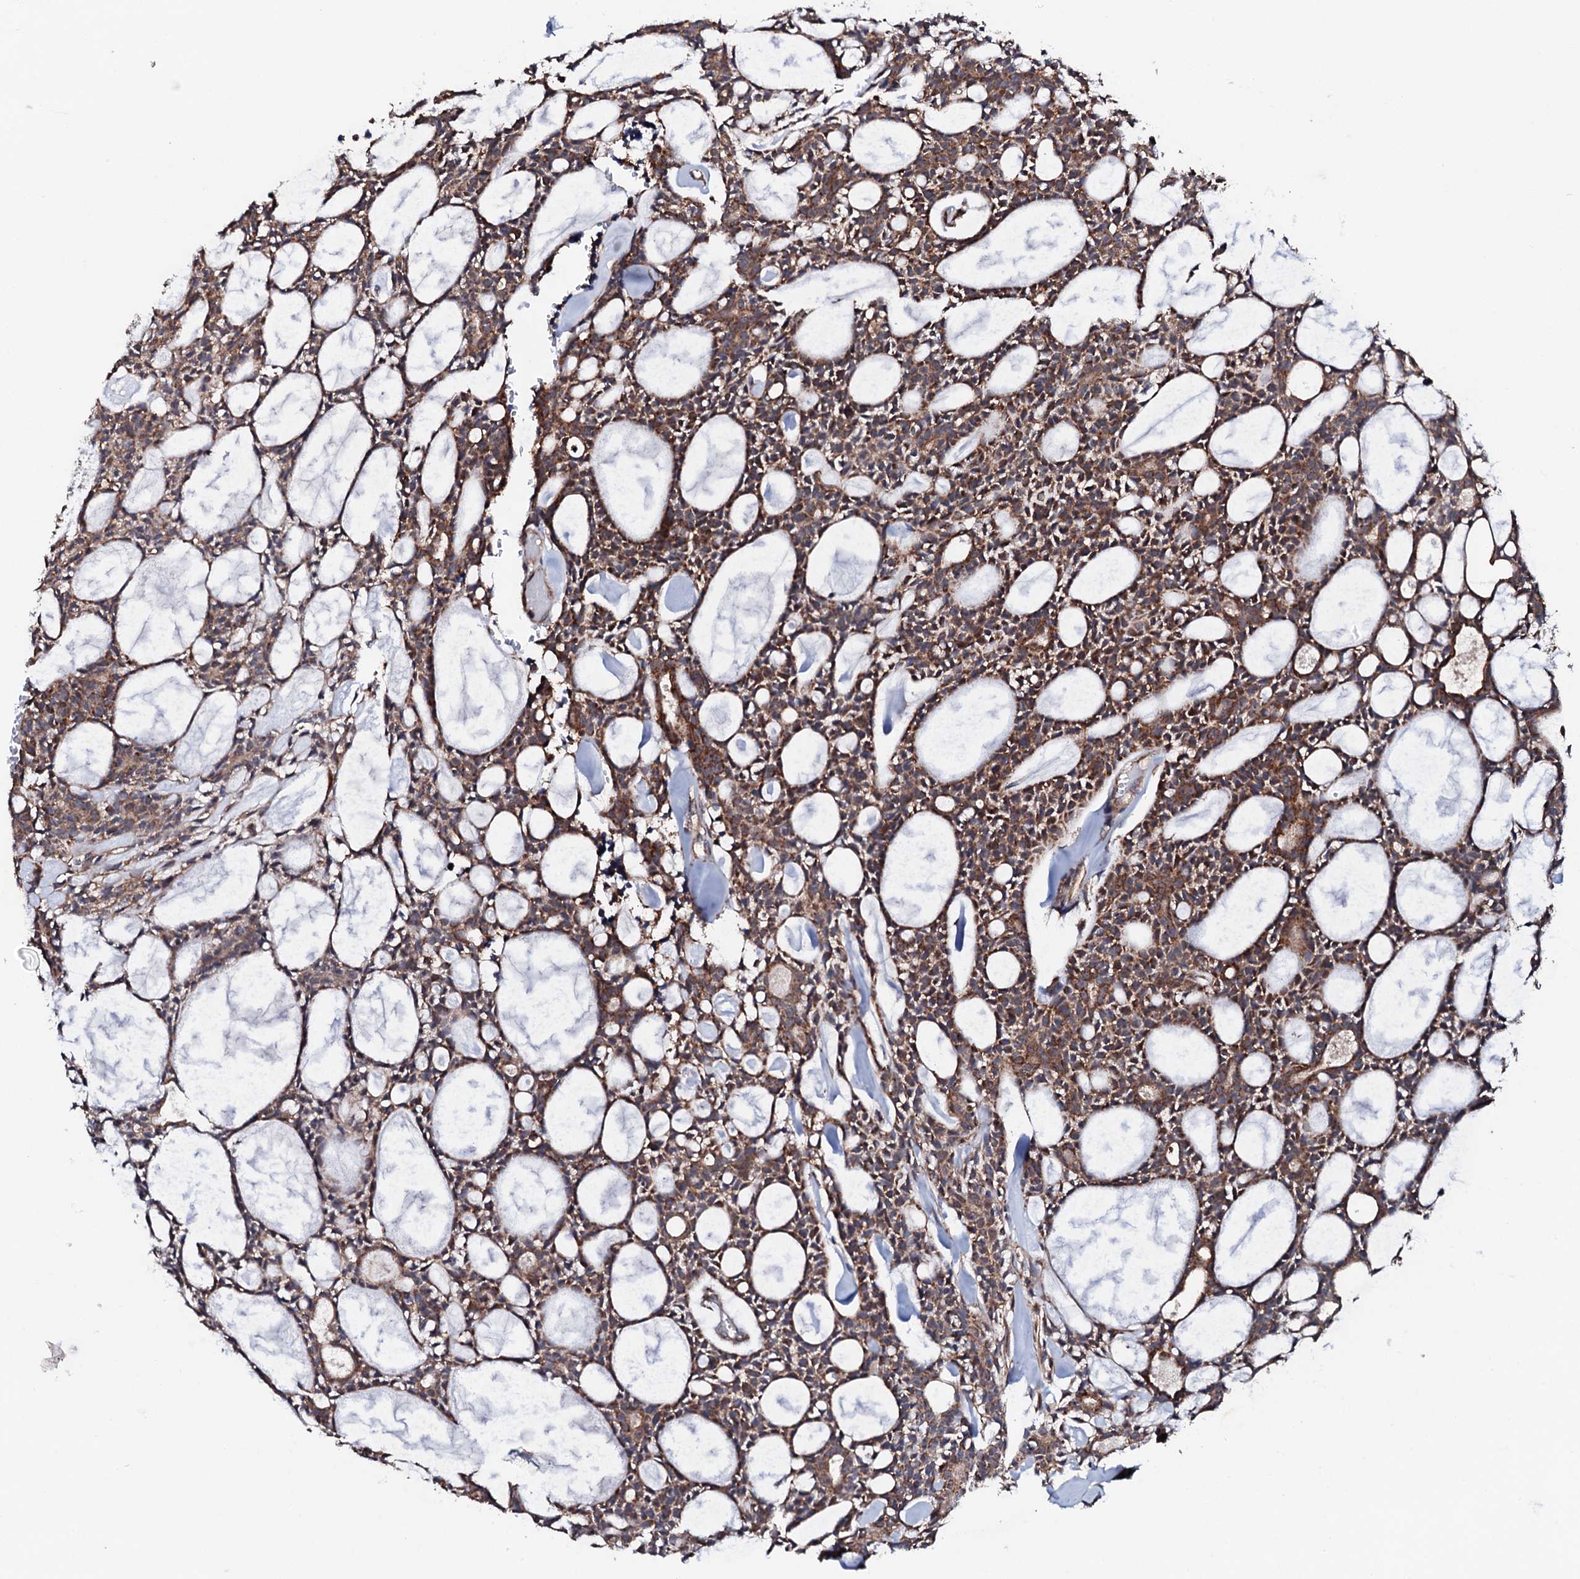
{"staining": {"intensity": "moderate", "quantity": ">75%", "location": "cytoplasmic/membranous"}, "tissue": "head and neck cancer", "cell_type": "Tumor cells", "image_type": "cancer", "snomed": [{"axis": "morphology", "description": "Adenocarcinoma, NOS"}, {"axis": "topography", "description": "Salivary gland"}, {"axis": "topography", "description": "Head-Neck"}], "caption": "Approximately >75% of tumor cells in adenocarcinoma (head and neck) demonstrate moderate cytoplasmic/membranous protein expression as visualized by brown immunohistochemical staining.", "gene": "MTIF3", "patient": {"sex": "male", "age": 55}}